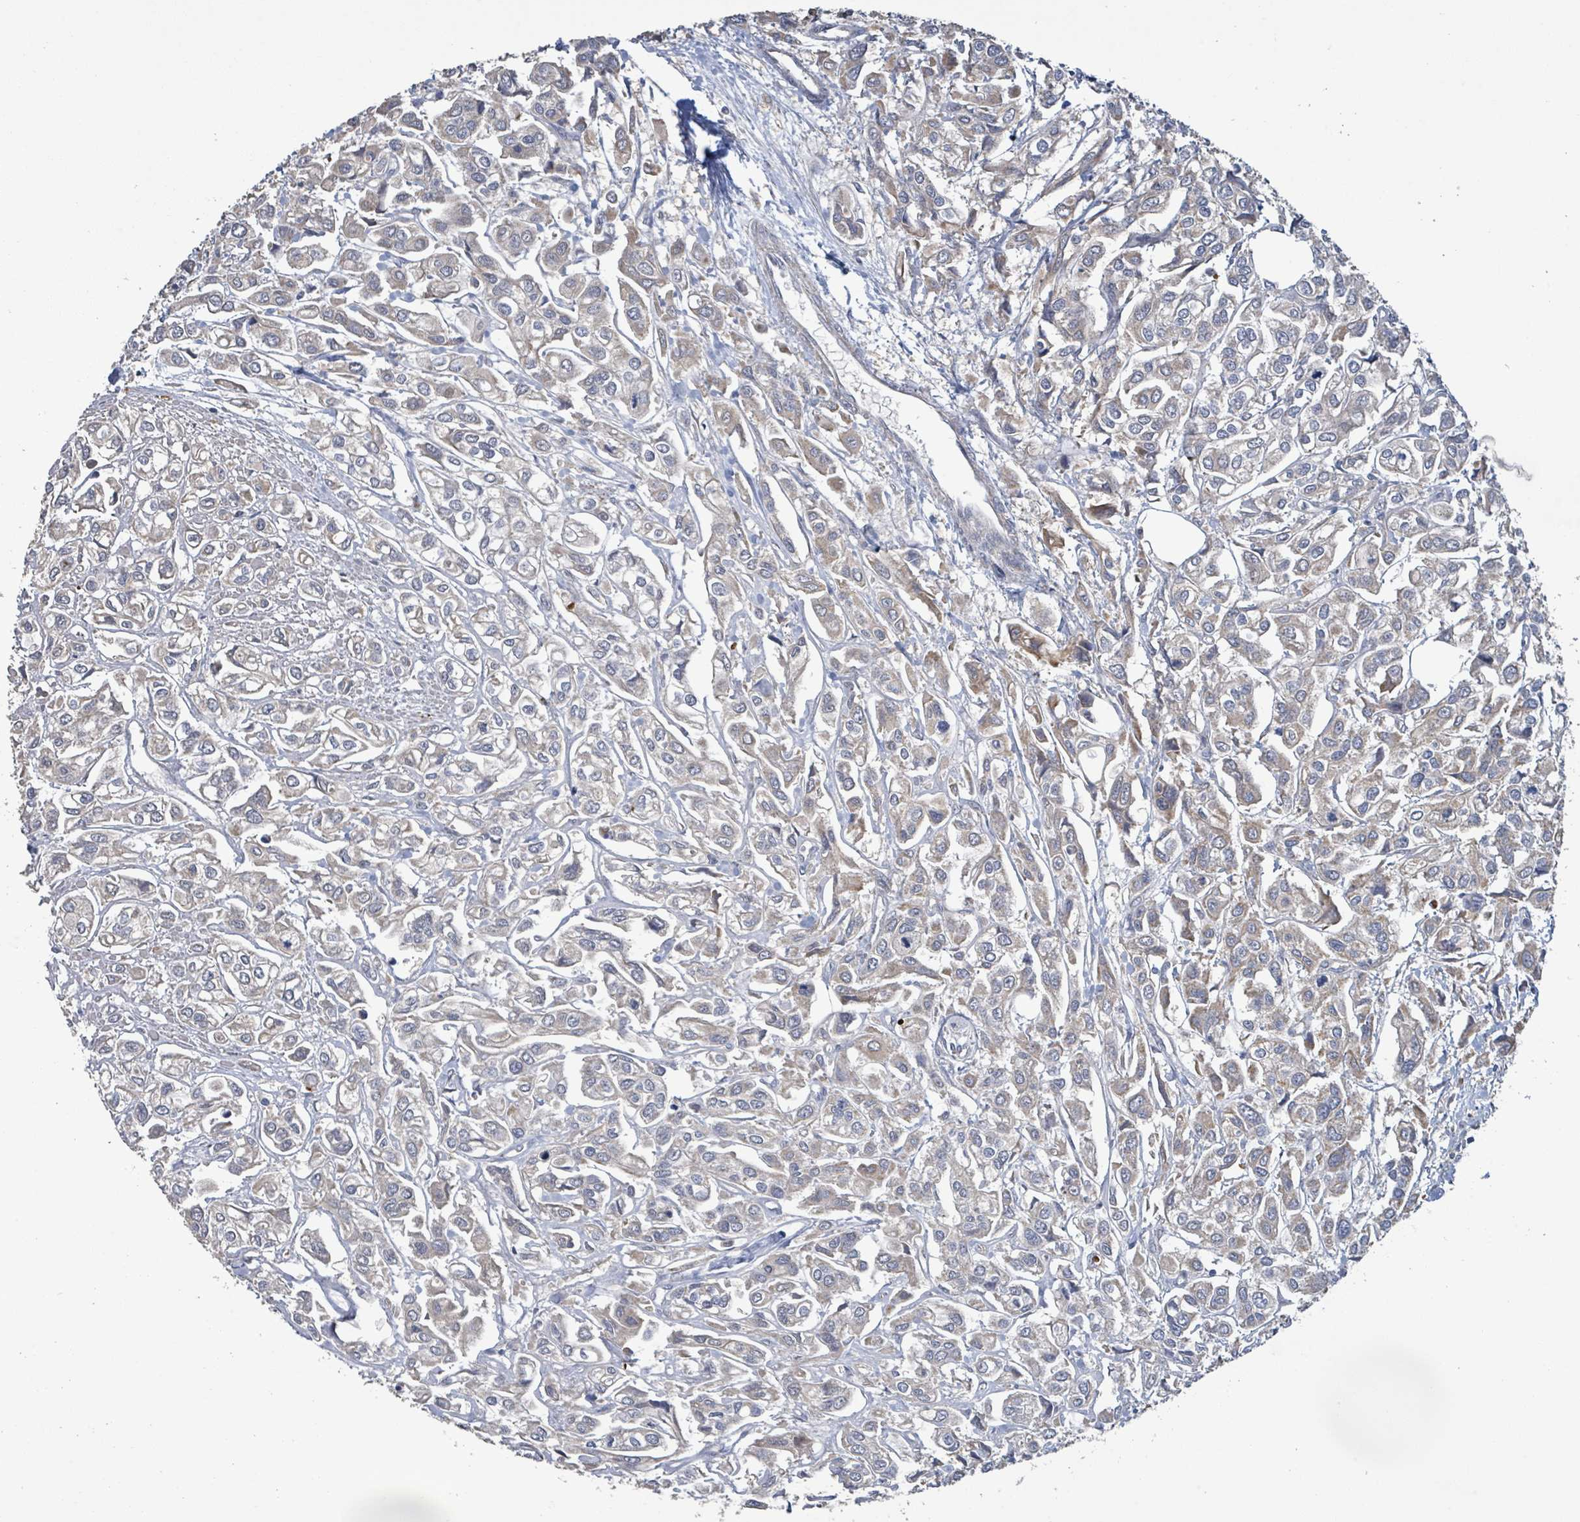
{"staining": {"intensity": "moderate", "quantity": "<25%", "location": "cytoplasmic/membranous"}, "tissue": "urothelial cancer", "cell_type": "Tumor cells", "image_type": "cancer", "snomed": [{"axis": "morphology", "description": "Urothelial carcinoma, High grade"}, {"axis": "topography", "description": "Urinary bladder"}], "caption": "The histopathology image displays staining of urothelial cancer, revealing moderate cytoplasmic/membranous protein expression (brown color) within tumor cells.", "gene": "PLAAT1", "patient": {"sex": "male", "age": 67}}